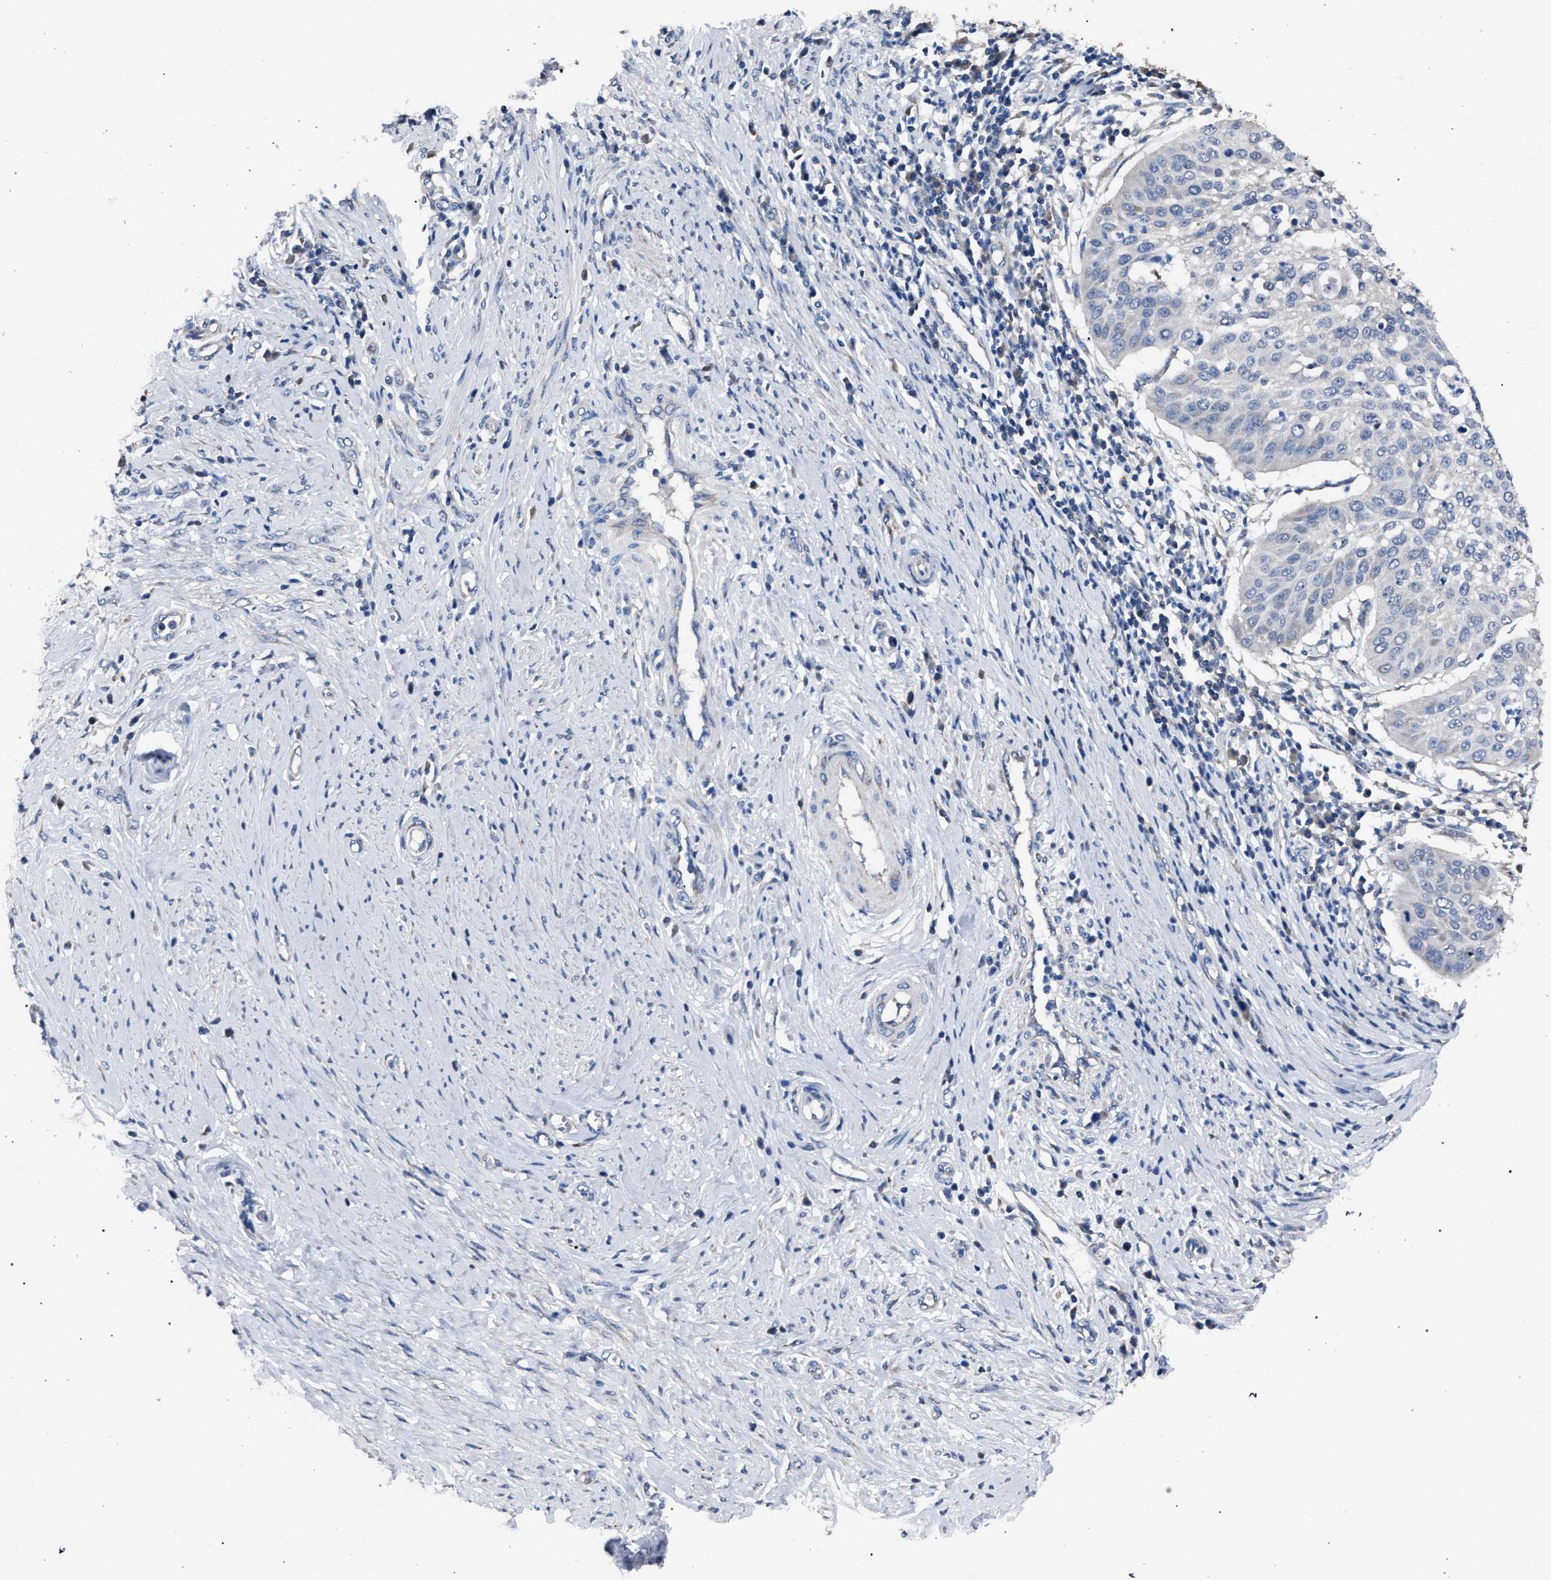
{"staining": {"intensity": "negative", "quantity": "none", "location": "none"}, "tissue": "cervical cancer", "cell_type": "Tumor cells", "image_type": "cancer", "snomed": [{"axis": "morphology", "description": "Normal tissue, NOS"}, {"axis": "morphology", "description": "Squamous cell carcinoma, NOS"}, {"axis": "topography", "description": "Cervix"}], "caption": "This histopathology image is of squamous cell carcinoma (cervical) stained with immunohistochemistry to label a protein in brown with the nuclei are counter-stained blue. There is no positivity in tumor cells.", "gene": "CRYZ", "patient": {"sex": "female", "age": 39}}